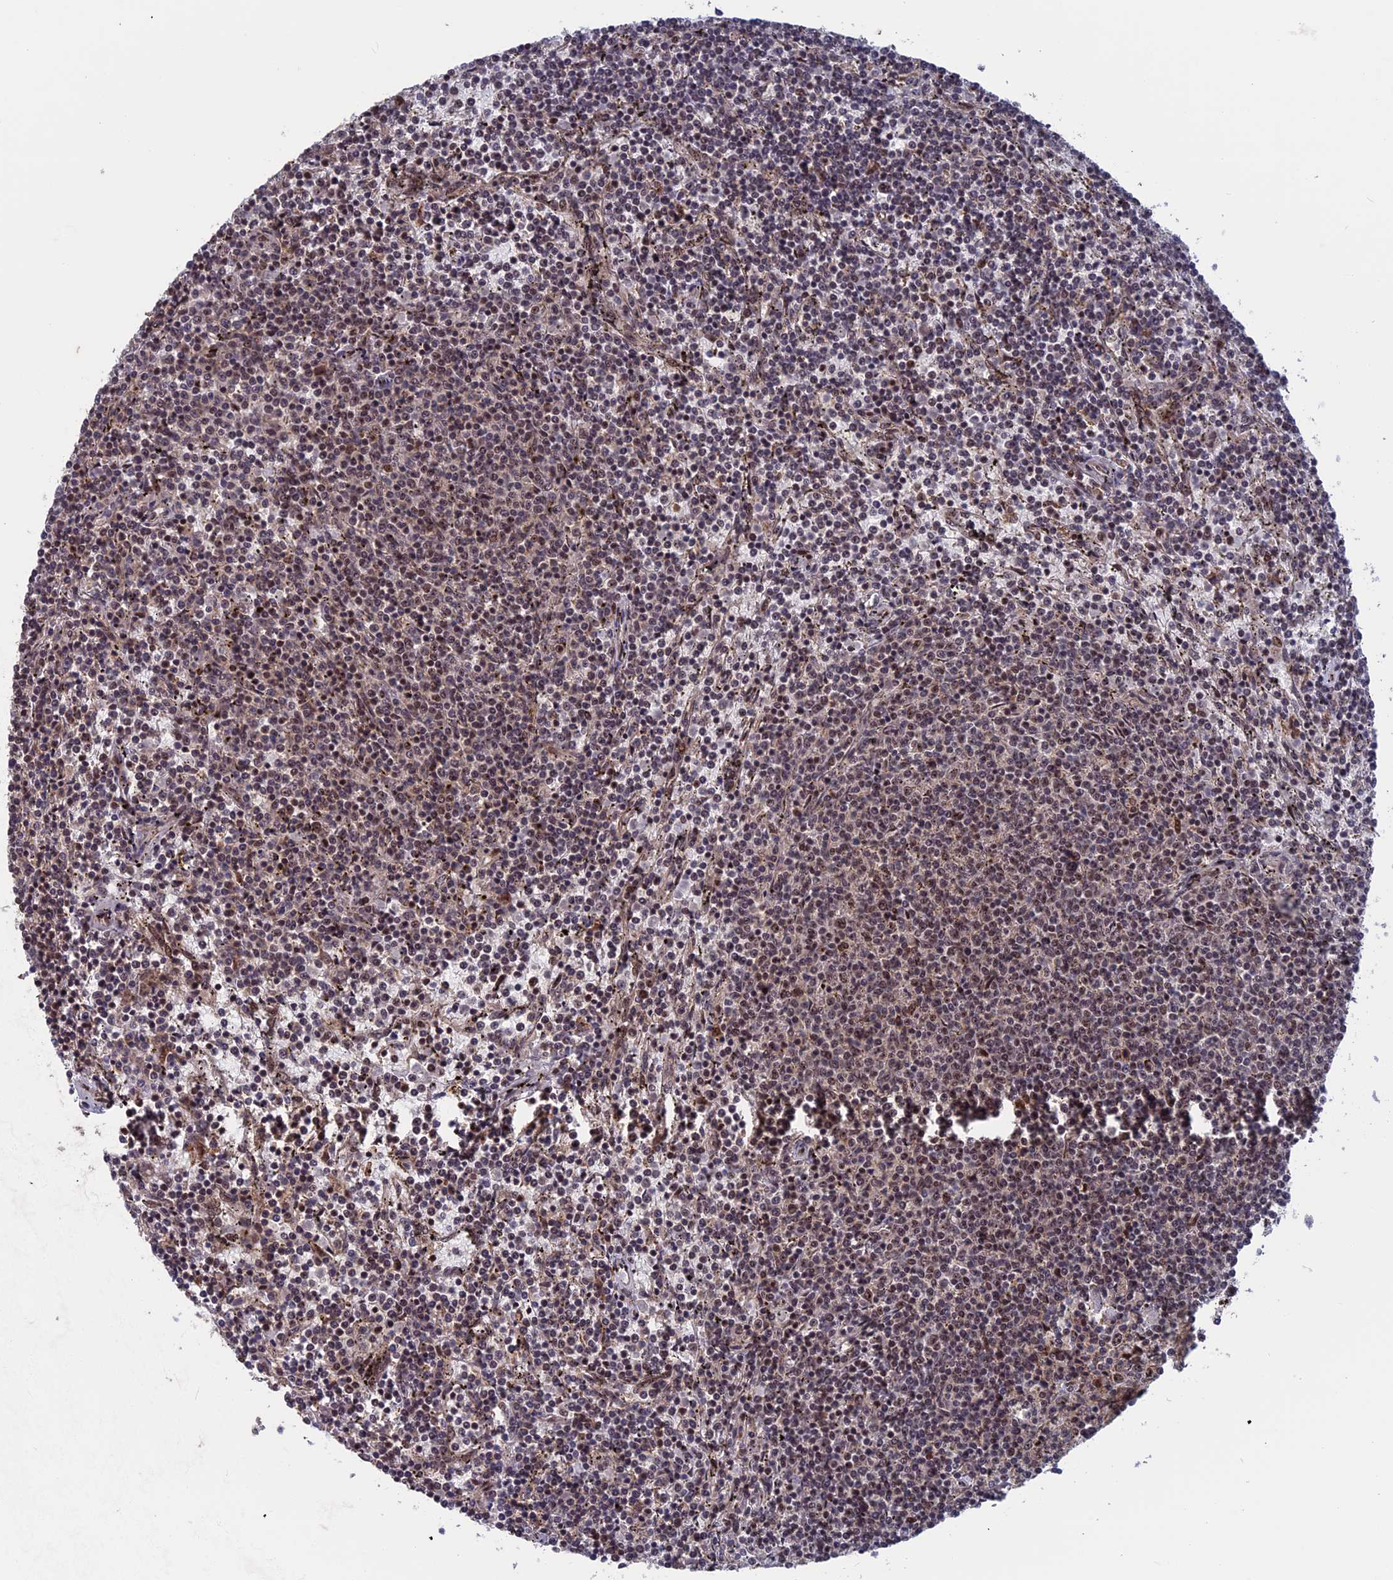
{"staining": {"intensity": "weak", "quantity": "<25%", "location": "cytoplasmic/membranous"}, "tissue": "lymphoma", "cell_type": "Tumor cells", "image_type": "cancer", "snomed": [{"axis": "morphology", "description": "Malignant lymphoma, non-Hodgkin's type, Low grade"}, {"axis": "topography", "description": "Spleen"}], "caption": "An image of human low-grade malignant lymphoma, non-Hodgkin's type is negative for staining in tumor cells.", "gene": "CACTIN", "patient": {"sex": "female", "age": 50}}